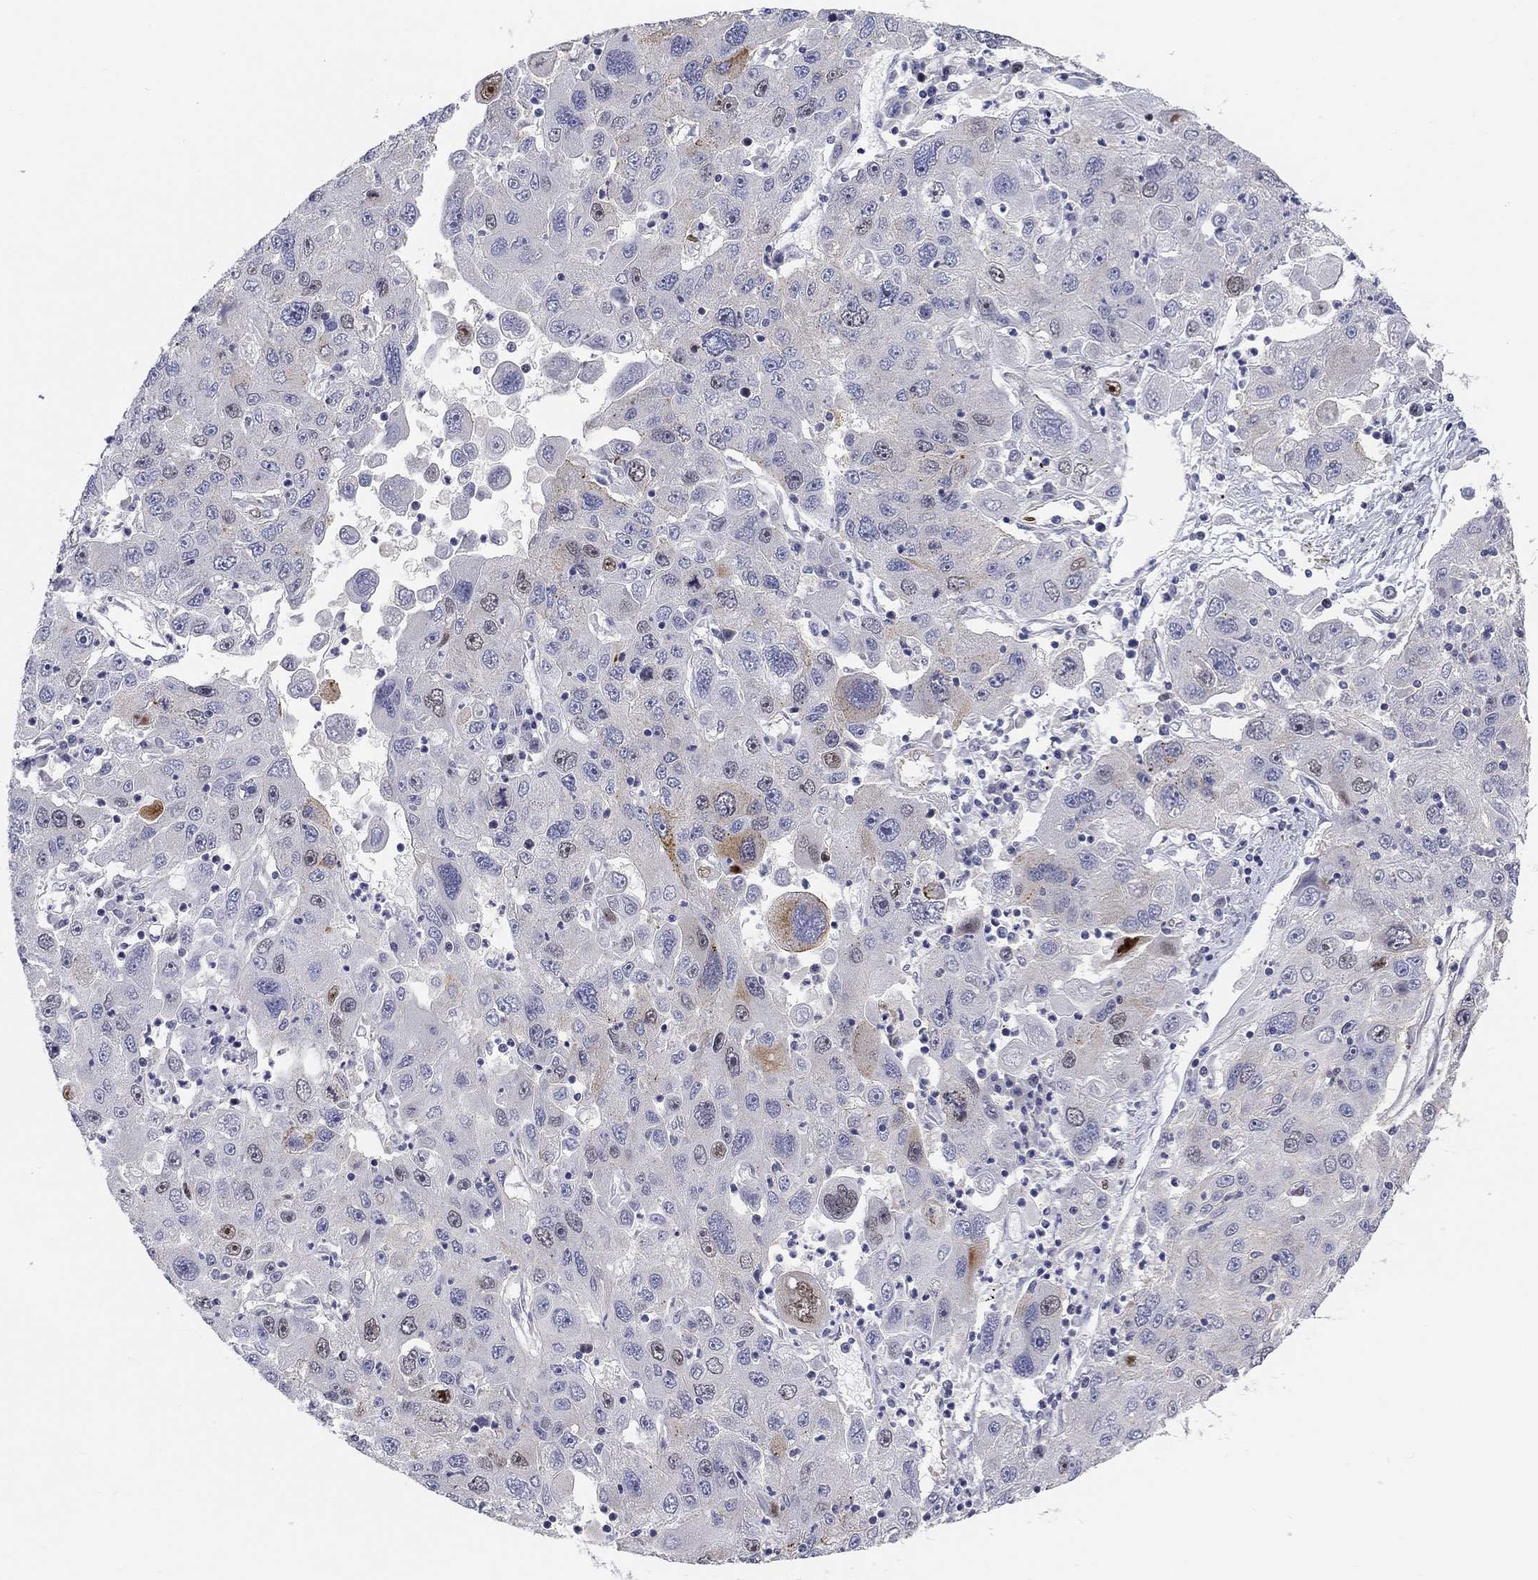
{"staining": {"intensity": "strong", "quantity": "<25%", "location": "nuclear"}, "tissue": "stomach cancer", "cell_type": "Tumor cells", "image_type": "cancer", "snomed": [{"axis": "morphology", "description": "Adenocarcinoma, NOS"}, {"axis": "topography", "description": "Stomach"}], "caption": "Brown immunohistochemical staining in human stomach adenocarcinoma demonstrates strong nuclear staining in approximately <25% of tumor cells.", "gene": "PRC1", "patient": {"sex": "male", "age": 56}}